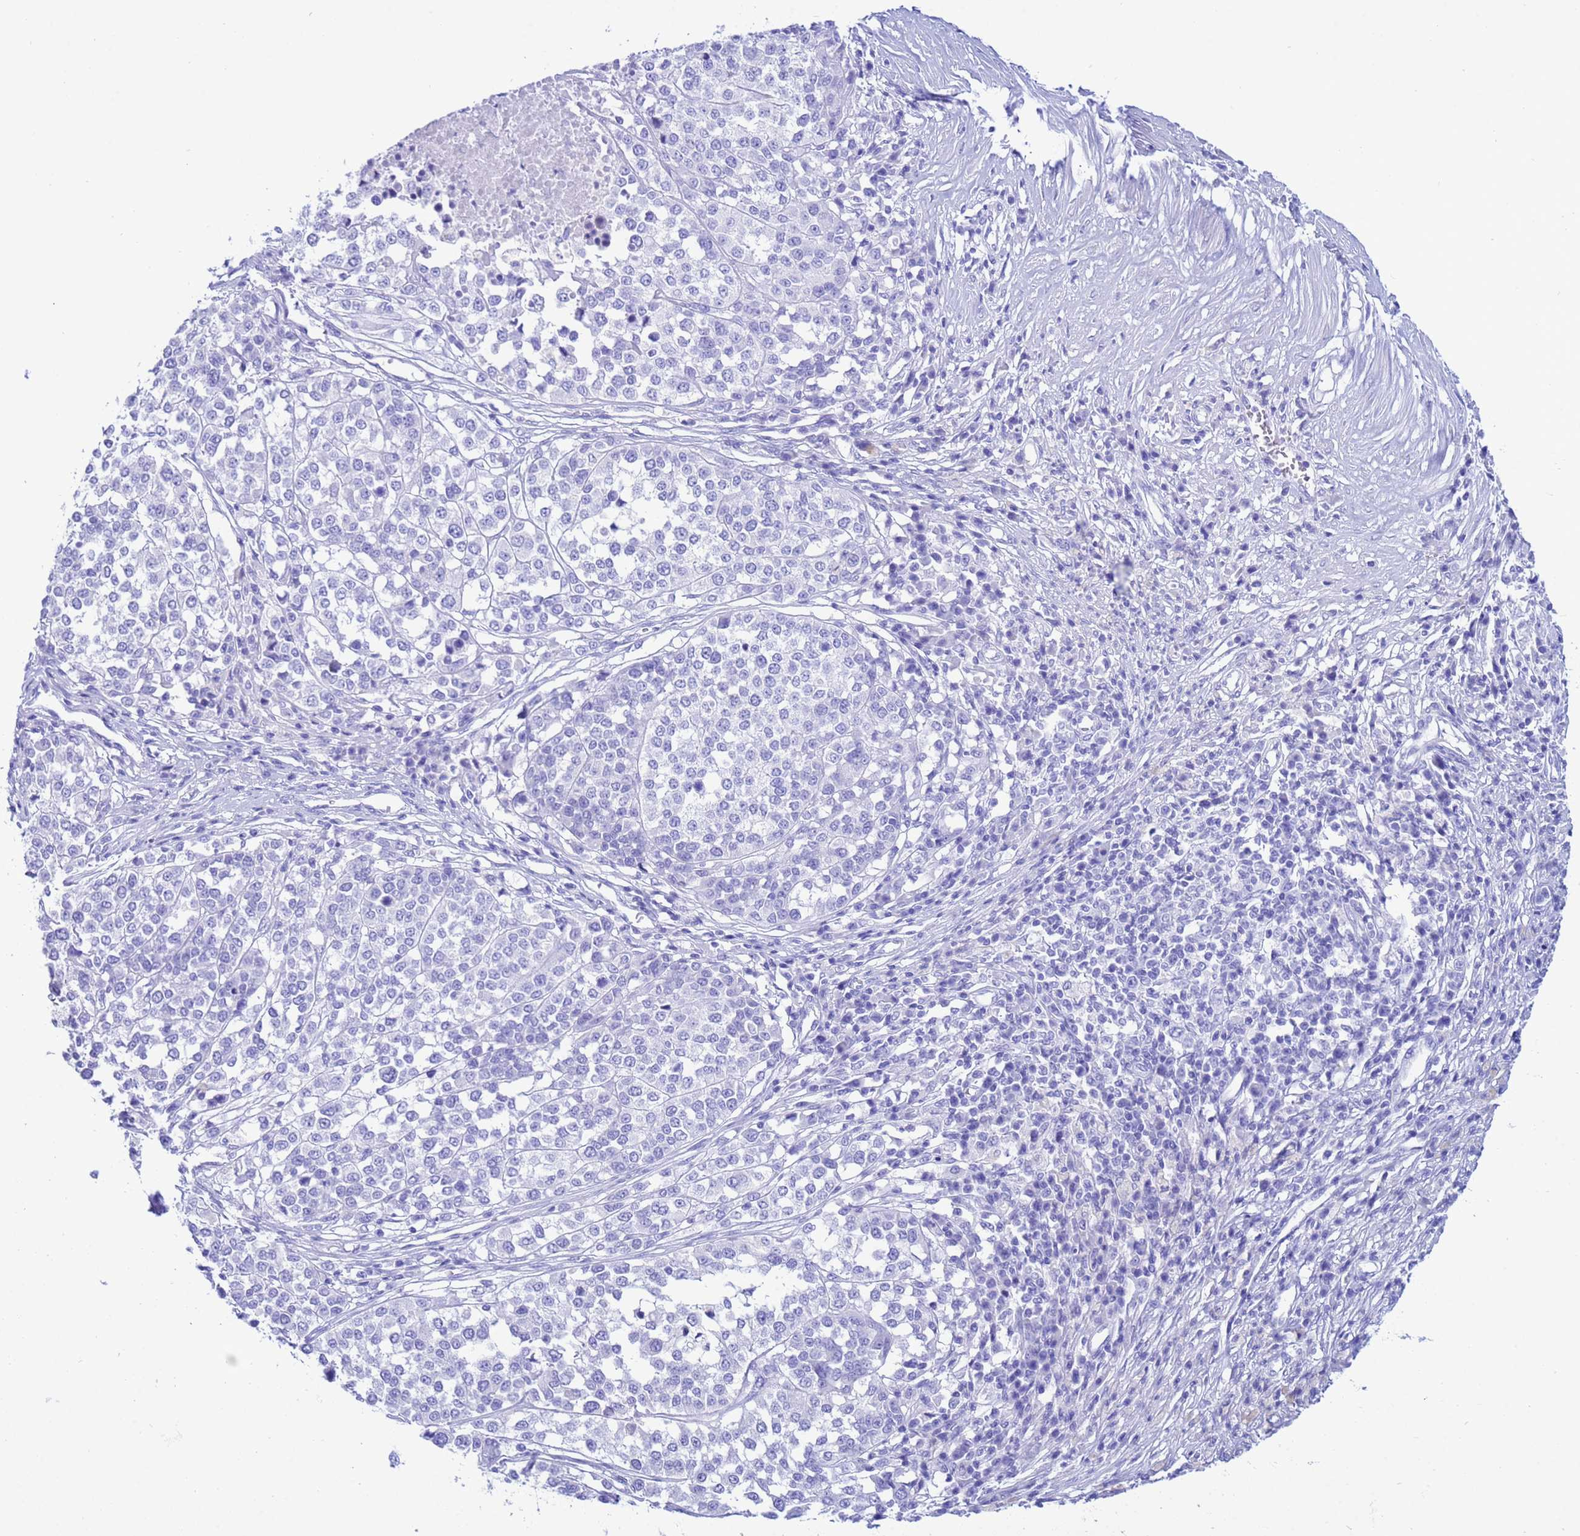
{"staining": {"intensity": "negative", "quantity": "none", "location": "none"}, "tissue": "melanoma", "cell_type": "Tumor cells", "image_type": "cancer", "snomed": [{"axis": "morphology", "description": "Malignant melanoma, Metastatic site"}, {"axis": "topography", "description": "Lymph node"}], "caption": "Human melanoma stained for a protein using immunohistochemistry displays no staining in tumor cells.", "gene": "AKR1C2", "patient": {"sex": "male", "age": 44}}